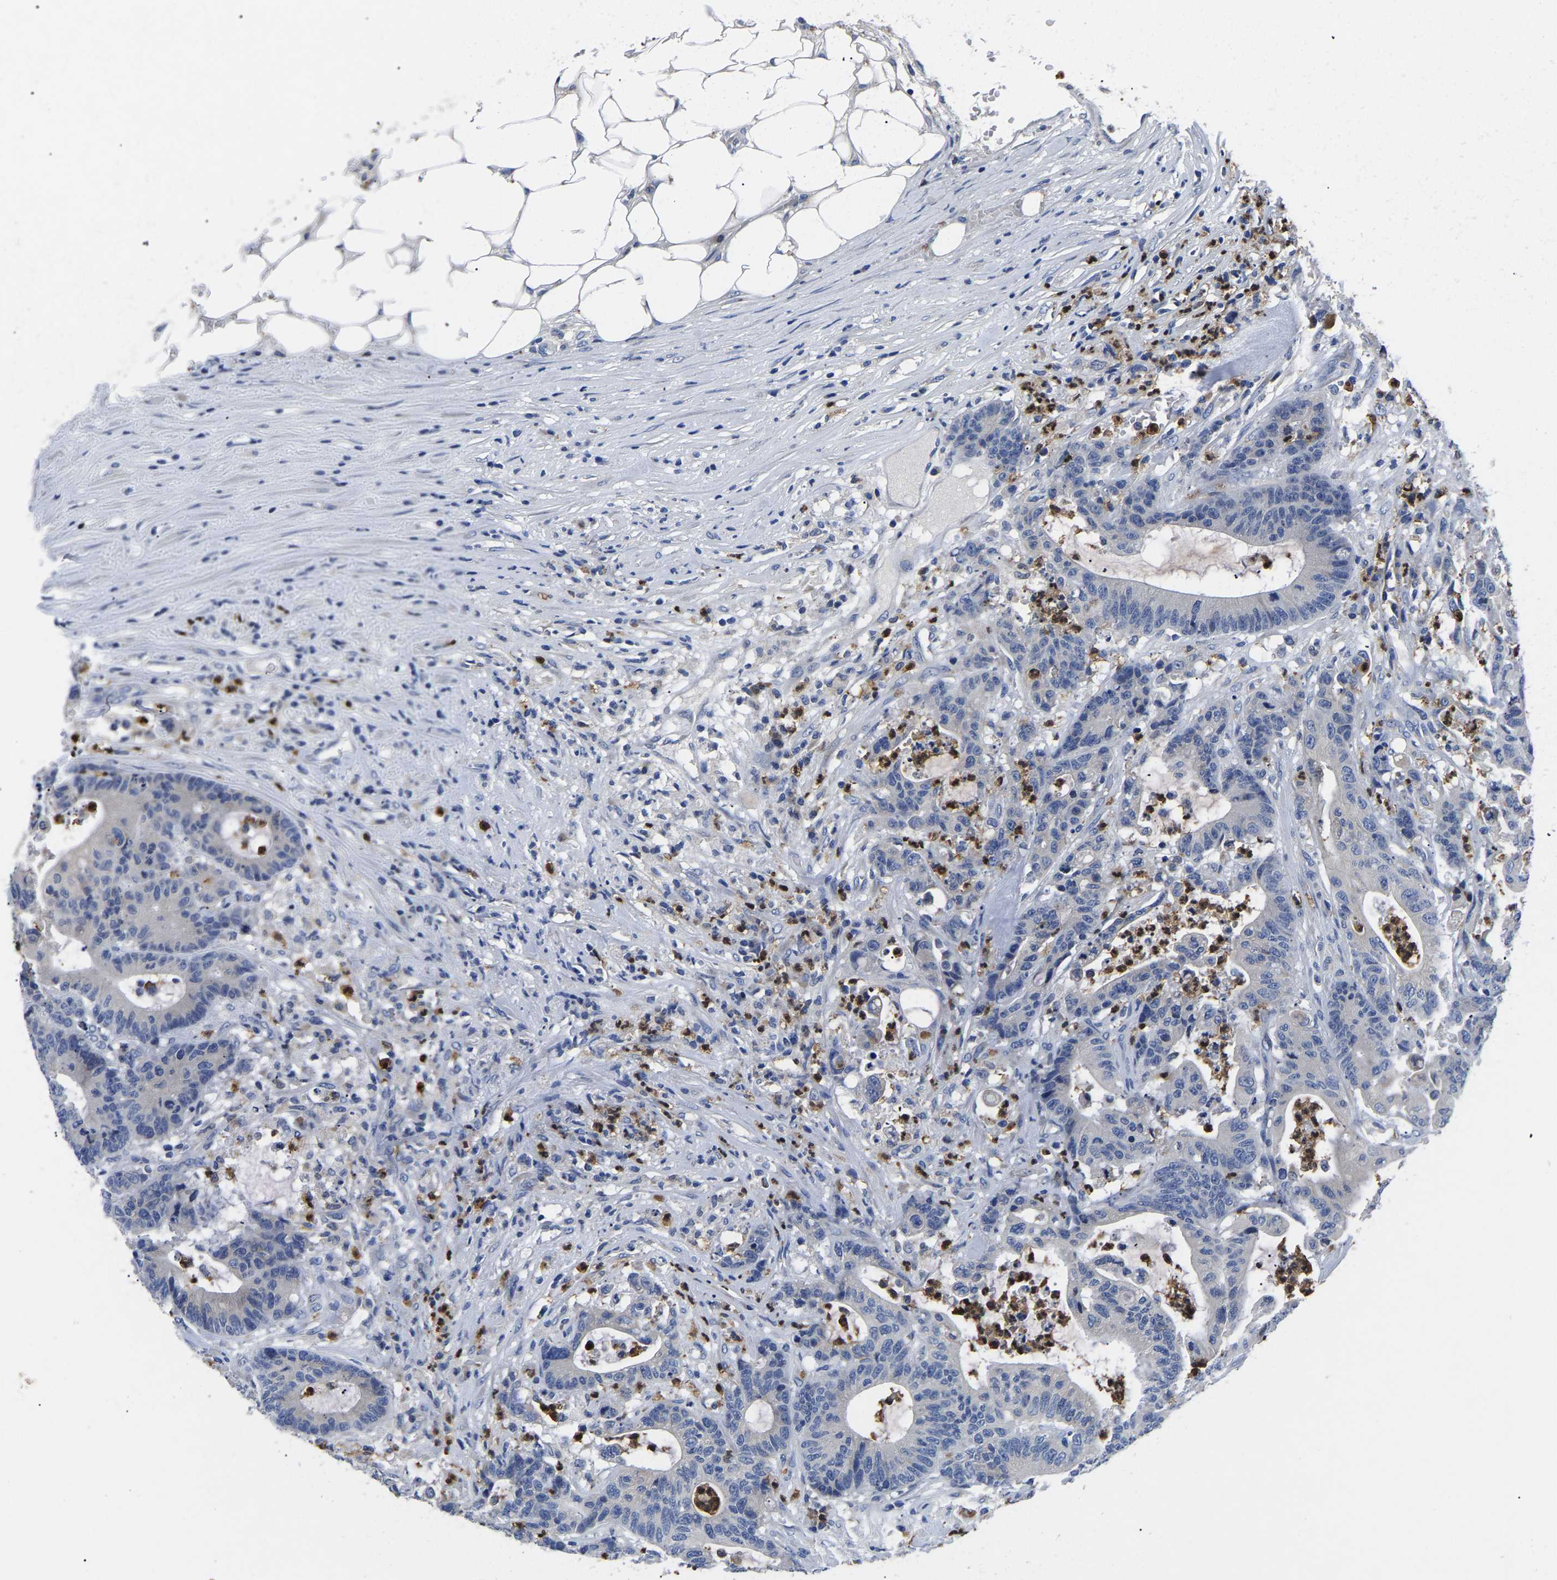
{"staining": {"intensity": "negative", "quantity": "none", "location": "none"}, "tissue": "colorectal cancer", "cell_type": "Tumor cells", "image_type": "cancer", "snomed": [{"axis": "morphology", "description": "Adenocarcinoma, NOS"}, {"axis": "topography", "description": "Colon"}], "caption": "Protein analysis of colorectal adenocarcinoma exhibits no significant staining in tumor cells.", "gene": "TOR1B", "patient": {"sex": "female", "age": 84}}